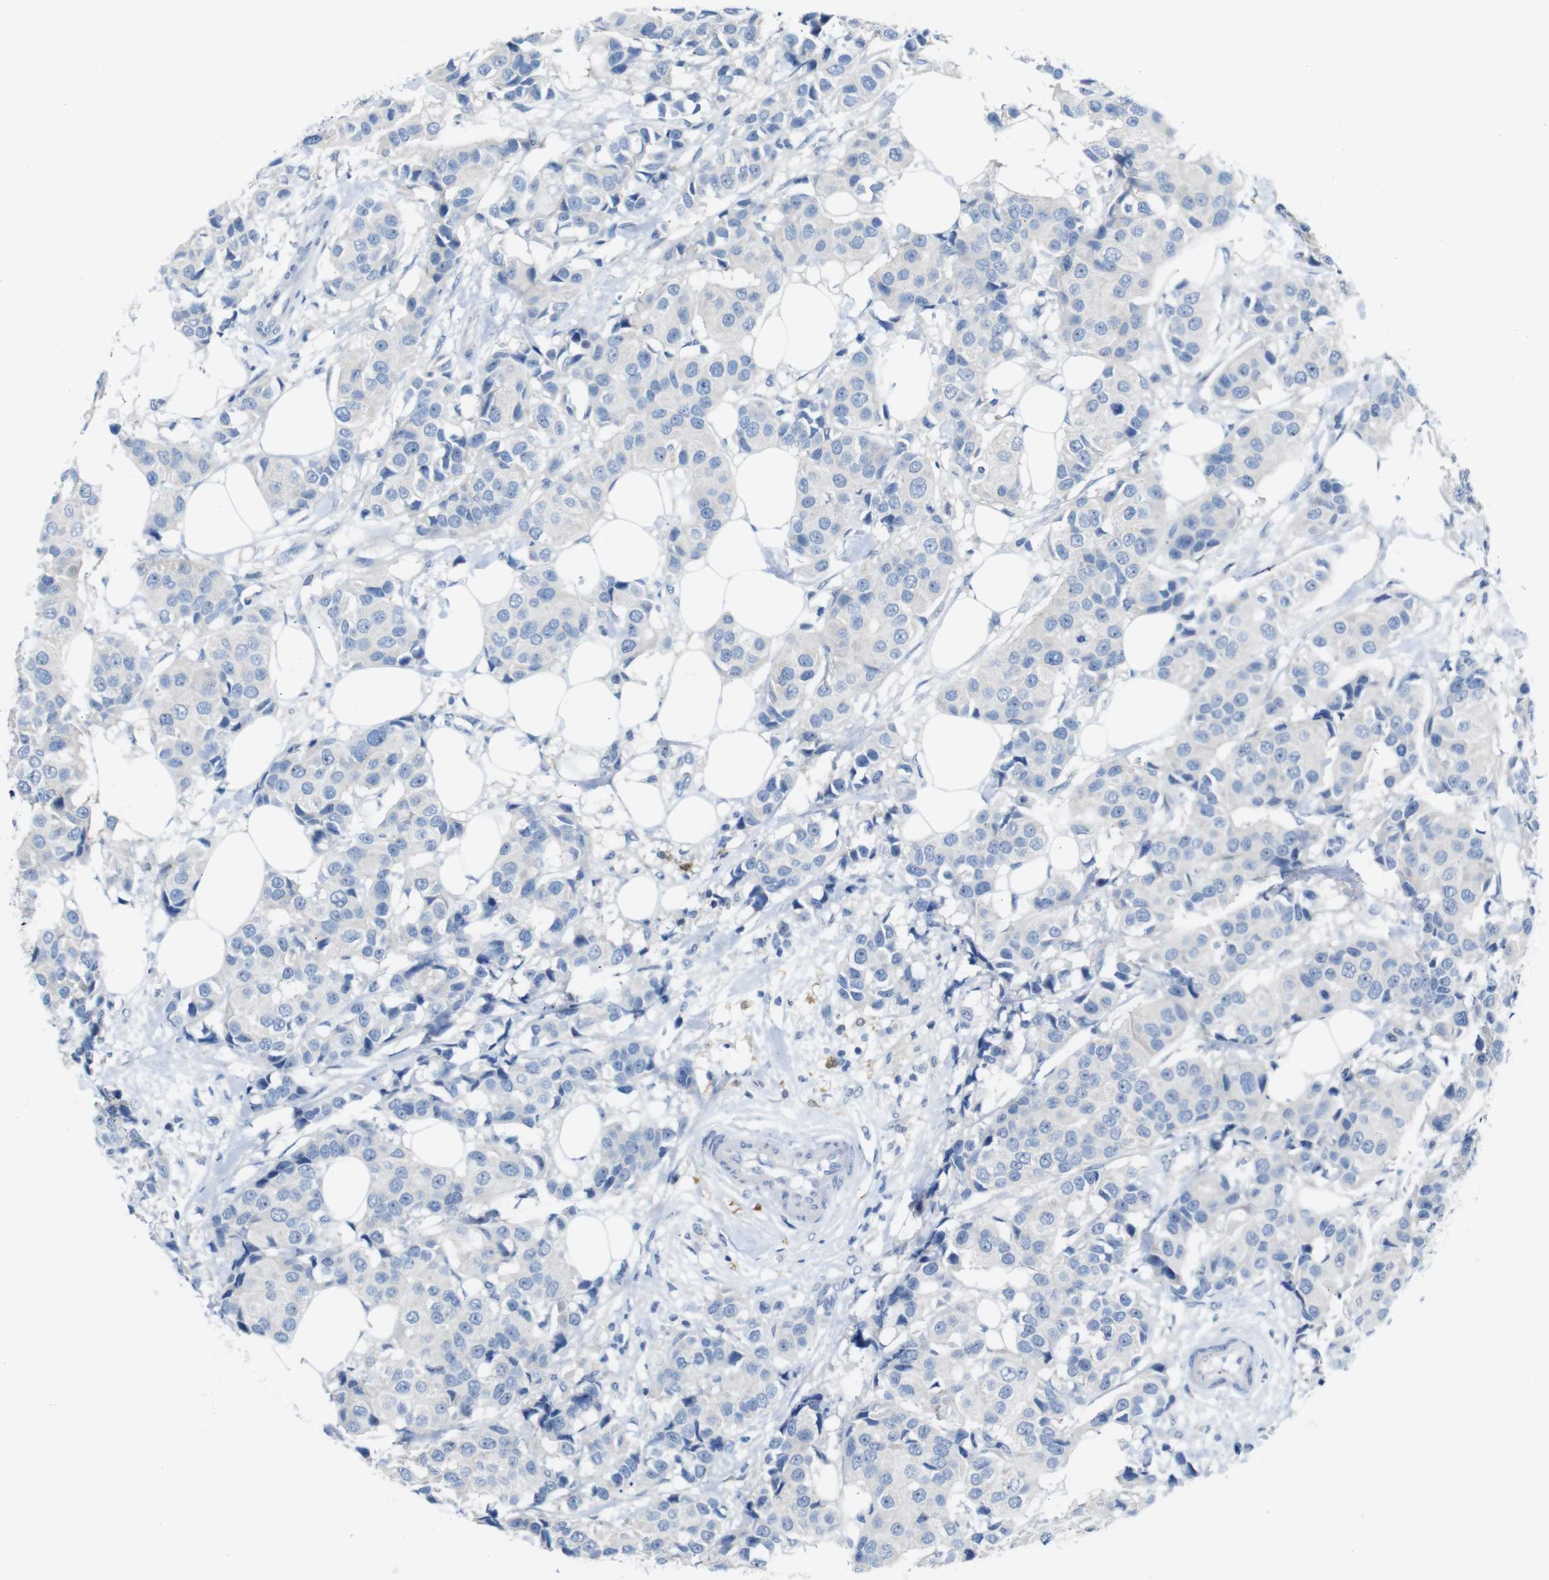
{"staining": {"intensity": "negative", "quantity": "none", "location": "none"}, "tissue": "breast cancer", "cell_type": "Tumor cells", "image_type": "cancer", "snomed": [{"axis": "morphology", "description": "Normal tissue, NOS"}, {"axis": "morphology", "description": "Duct carcinoma"}, {"axis": "topography", "description": "Breast"}], "caption": "Immunohistochemistry (IHC) of human intraductal carcinoma (breast) displays no staining in tumor cells.", "gene": "C1orf210", "patient": {"sex": "female", "age": 39}}